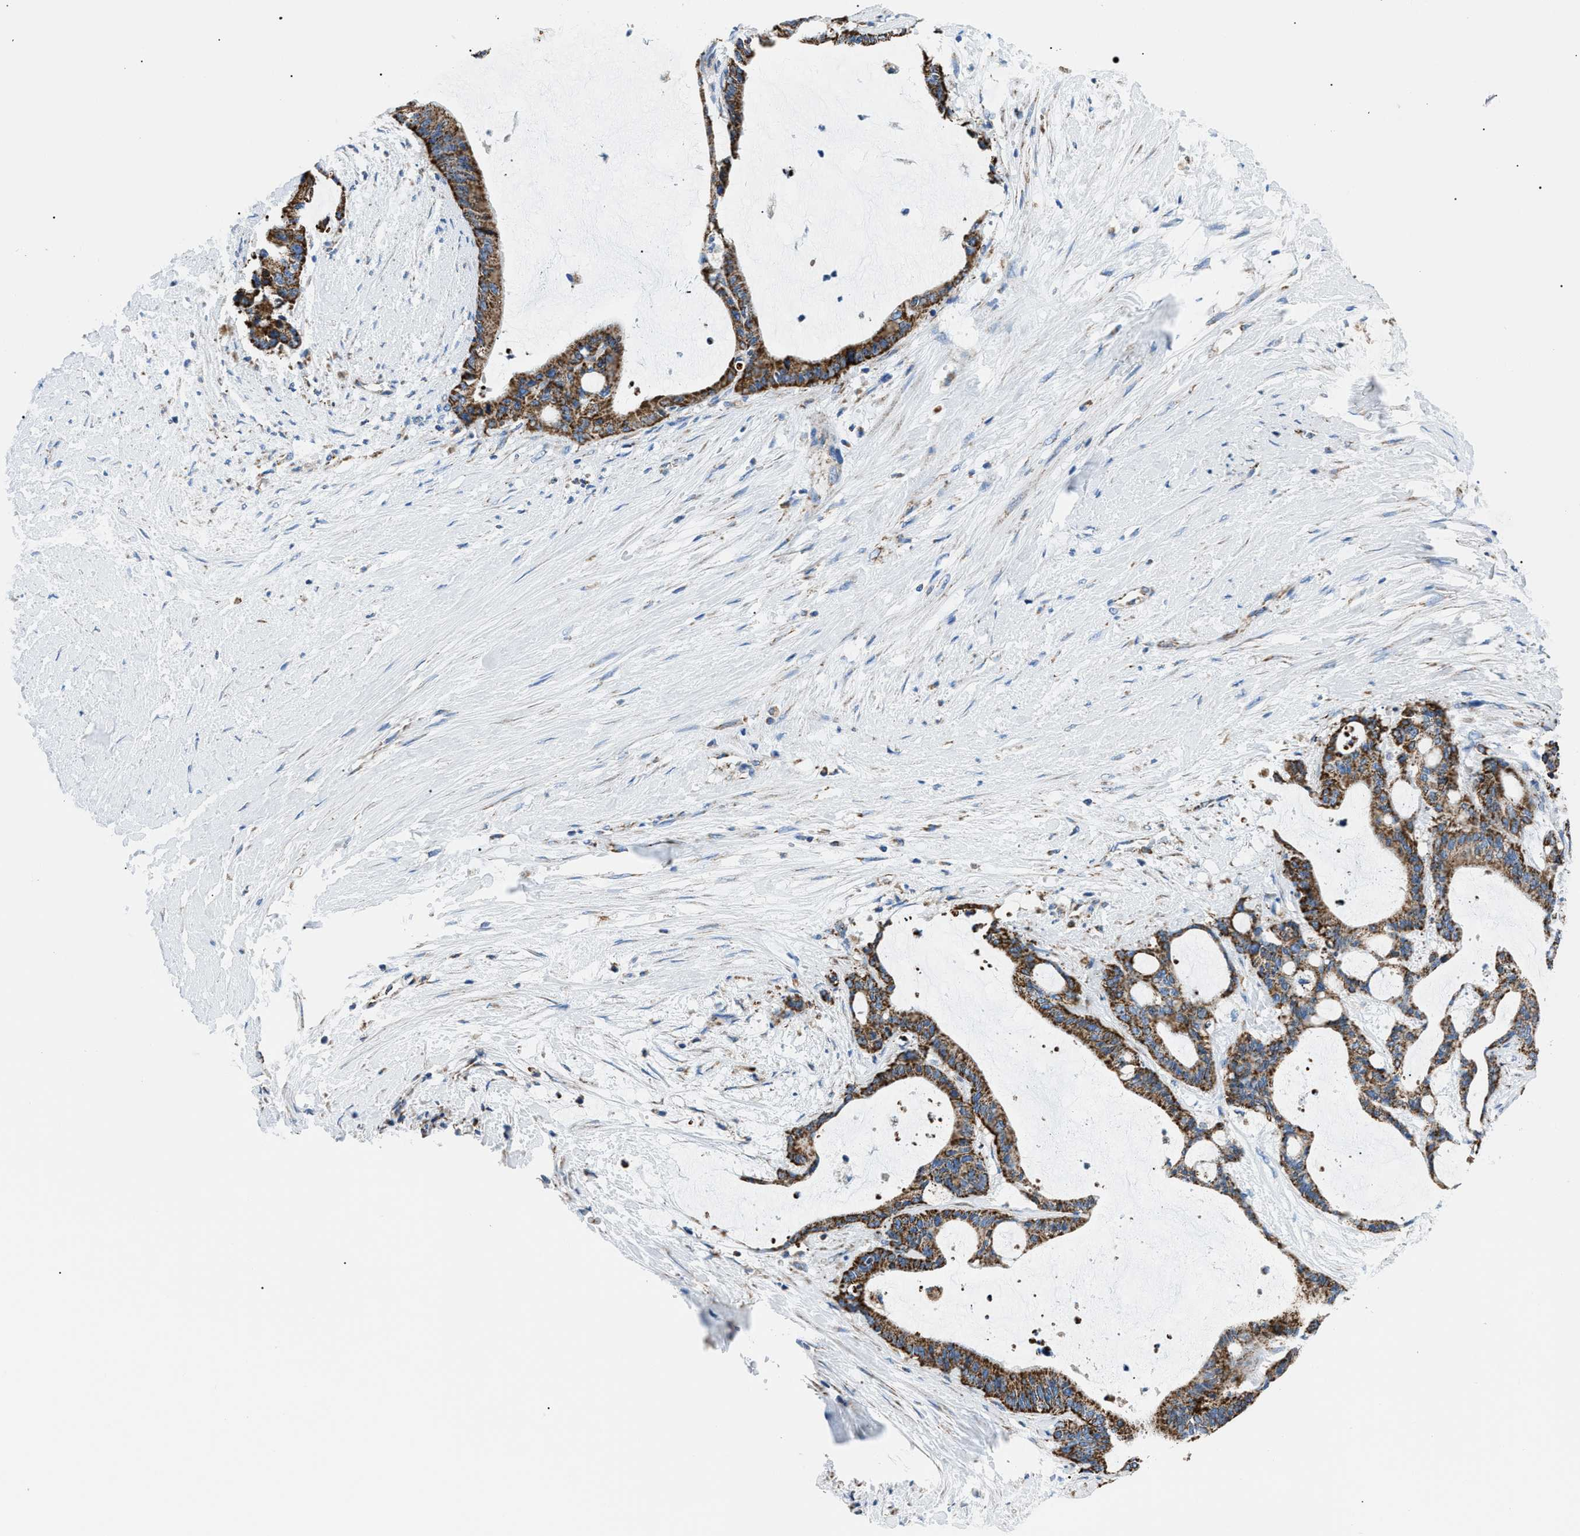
{"staining": {"intensity": "strong", "quantity": ">75%", "location": "cytoplasmic/membranous"}, "tissue": "liver cancer", "cell_type": "Tumor cells", "image_type": "cancer", "snomed": [{"axis": "morphology", "description": "Cholangiocarcinoma"}, {"axis": "topography", "description": "Liver"}], "caption": "A histopathology image of liver cholangiocarcinoma stained for a protein displays strong cytoplasmic/membranous brown staining in tumor cells.", "gene": "PHB2", "patient": {"sex": "female", "age": 73}}